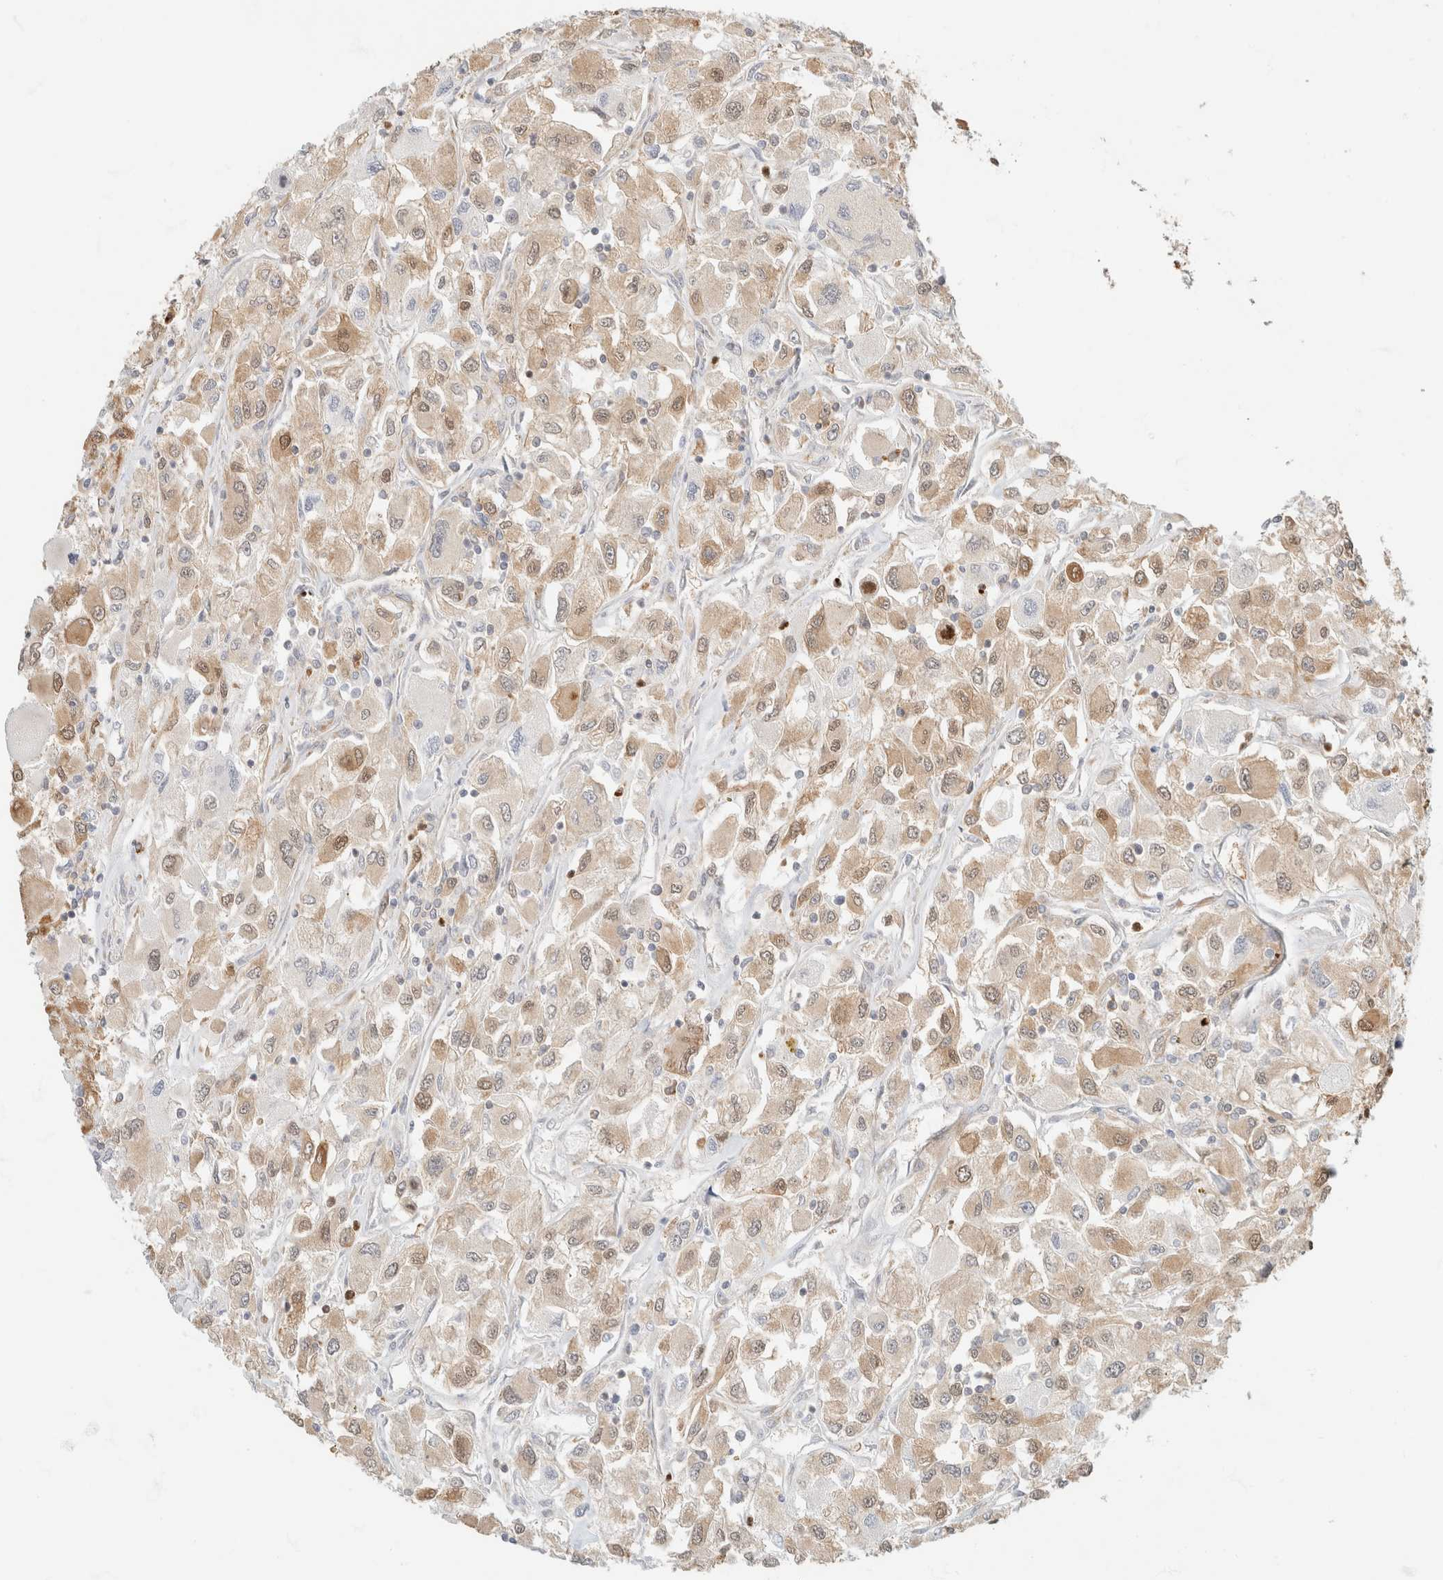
{"staining": {"intensity": "weak", "quantity": "25%-75%", "location": "cytoplasmic/membranous"}, "tissue": "renal cancer", "cell_type": "Tumor cells", "image_type": "cancer", "snomed": [{"axis": "morphology", "description": "Adenocarcinoma, NOS"}, {"axis": "topography", "description": "Kidney"}], "caption": "Immunohistochemistry (IHC) (DAB (3,3'-diaminobenzidine)) staining of adenocarcinoma (renal) exhibits weak cytoplasmic/membranous protein positivity in approximately 25%-75% of tumor cells.", "gene": "GPI", "patient": {"sex": "female", "age": 52}}